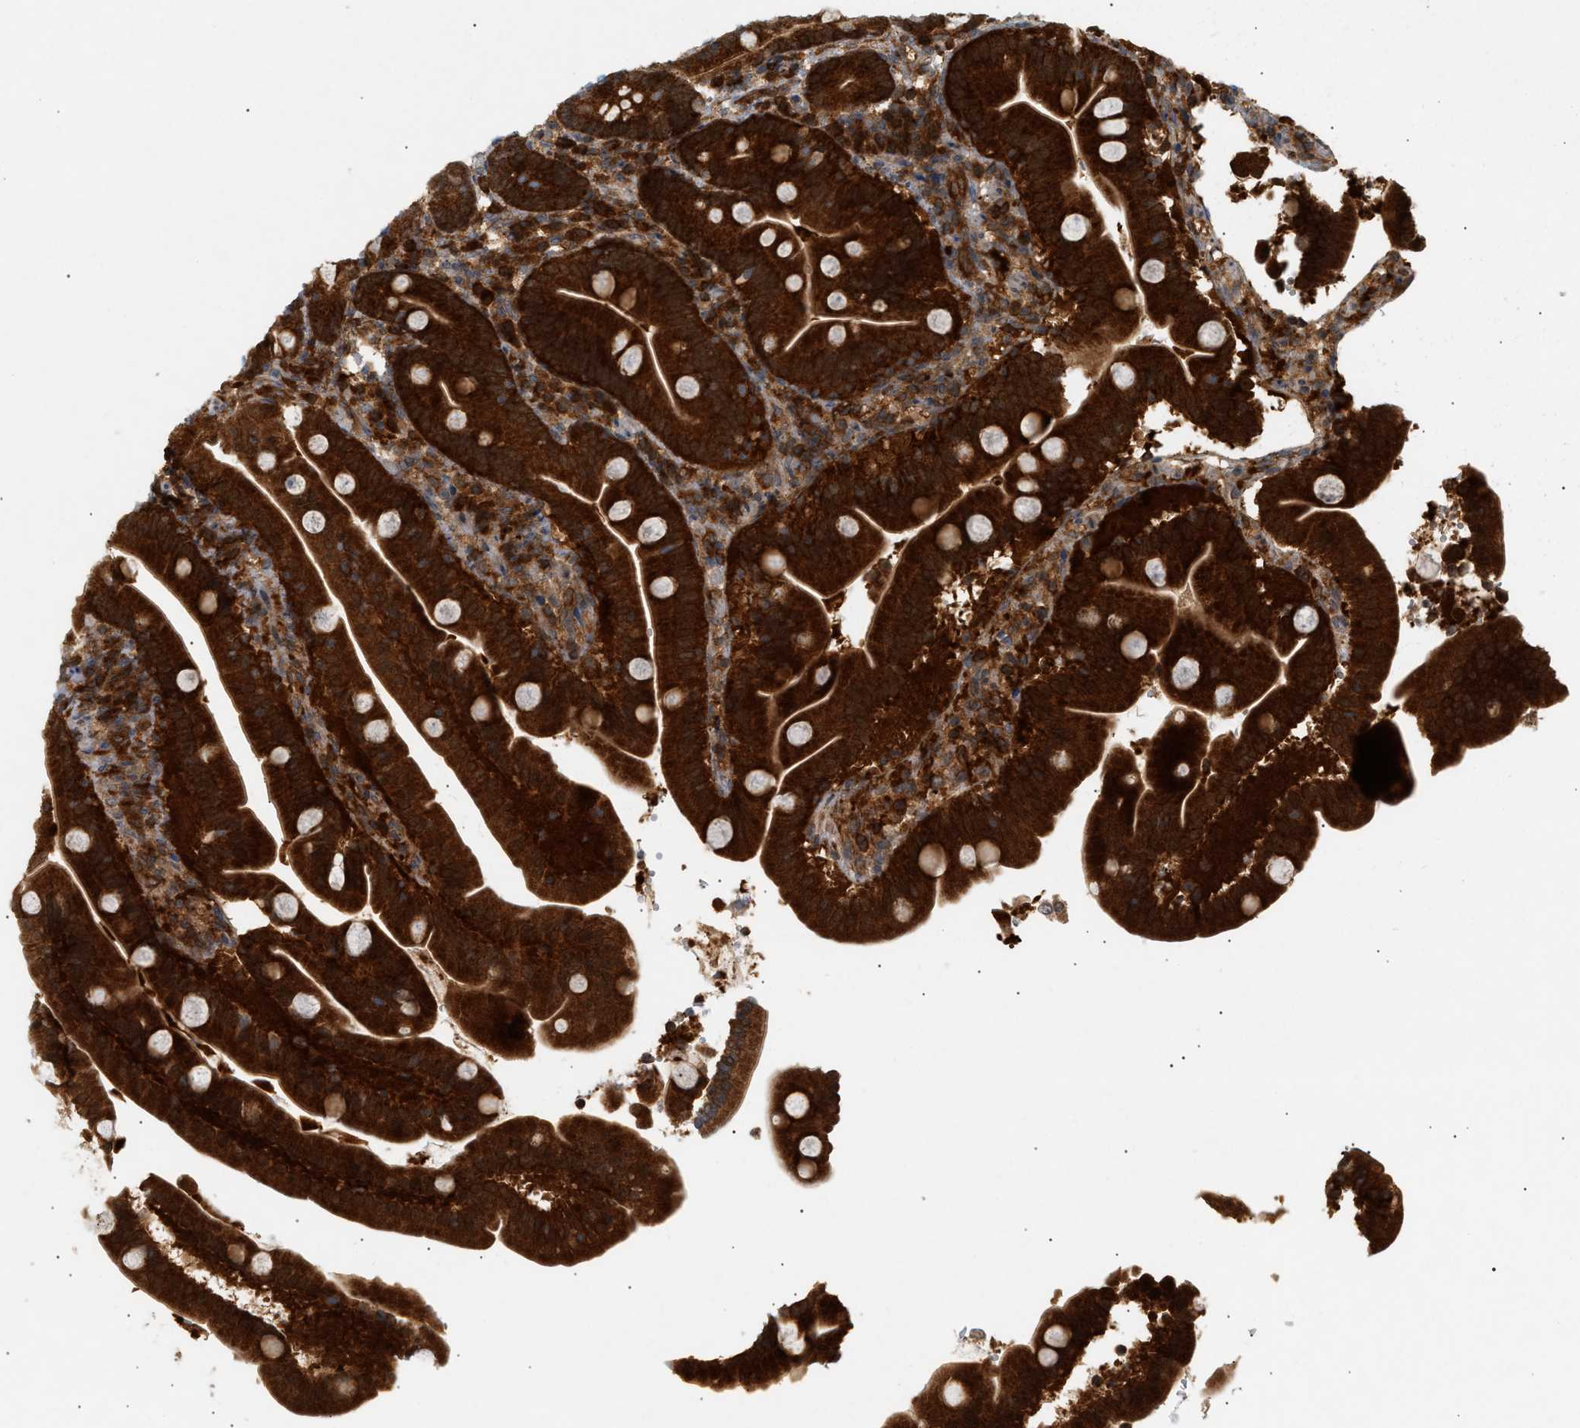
{"staining": {"intensity": "strong", "quantity": ">75%", "location": "cytoplasmic/membranous"}, "tissue": "duodenum", "cell_type": "Glandular cells", "image_type": "normal", "snomed": [{"axis": "morphology", "description": "Normal tissue, NOS"}, {"axis": "topography", "description": "Duodenum"}], "caption": "Human duodenum stained with a brown dye displays strong cytoplasmic/membranous positive expression in about >75% of glandular cells.", "gene": "SHC1", "patient": {"sex": "male", "age": 54}}